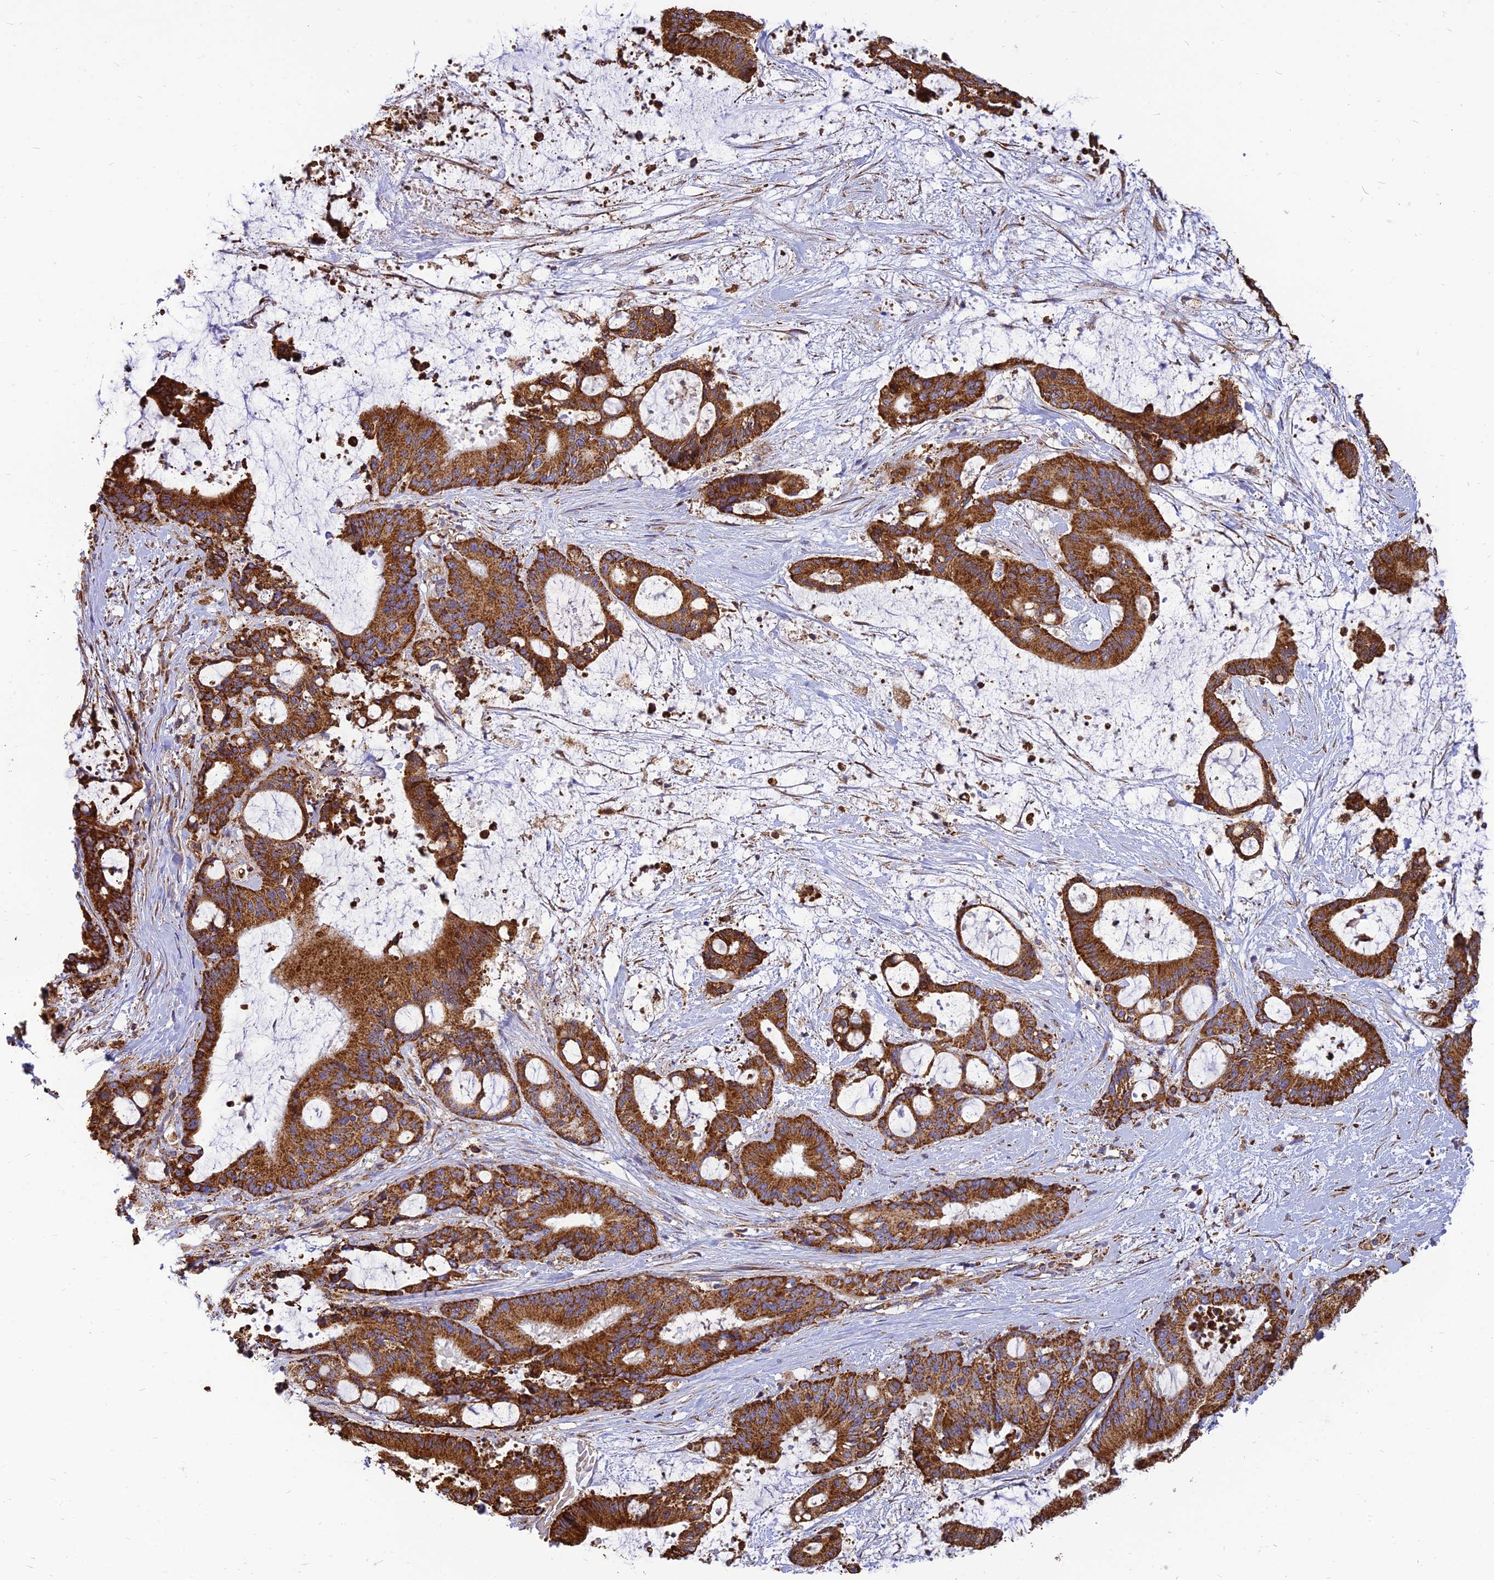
{"staining": {"intensity": "strong", "quantity": ">75%", "location": "cytoplasmic/membranous"}, "tissue": "liver cancer", "cell_type": "Tumor cells", "image_type": "cancer", "snomed": [{"axis": "morphology", "description": "Normal tissue, NOS"}, {"axis": "morphology", "description": "Cholangiocarcinoma"}, {"axis": "topography", "description": "Liver"}, {"axis": "topography", "description": "Peripheral nerve tissue"}], "caption": "An image of human cholangiocarcinoma (liver) stained for a protein shows strong cytoplasmic/membranous brown staining in tumor cells. The staining is performed using DAB (3,3'-diaminobenzidine) brown chromogen to label protein expression. The nuclei are counter-stained blue using hematoxylin.", "gene": "THUMPD2", "patient": {"sex": "female", "age": 73}}